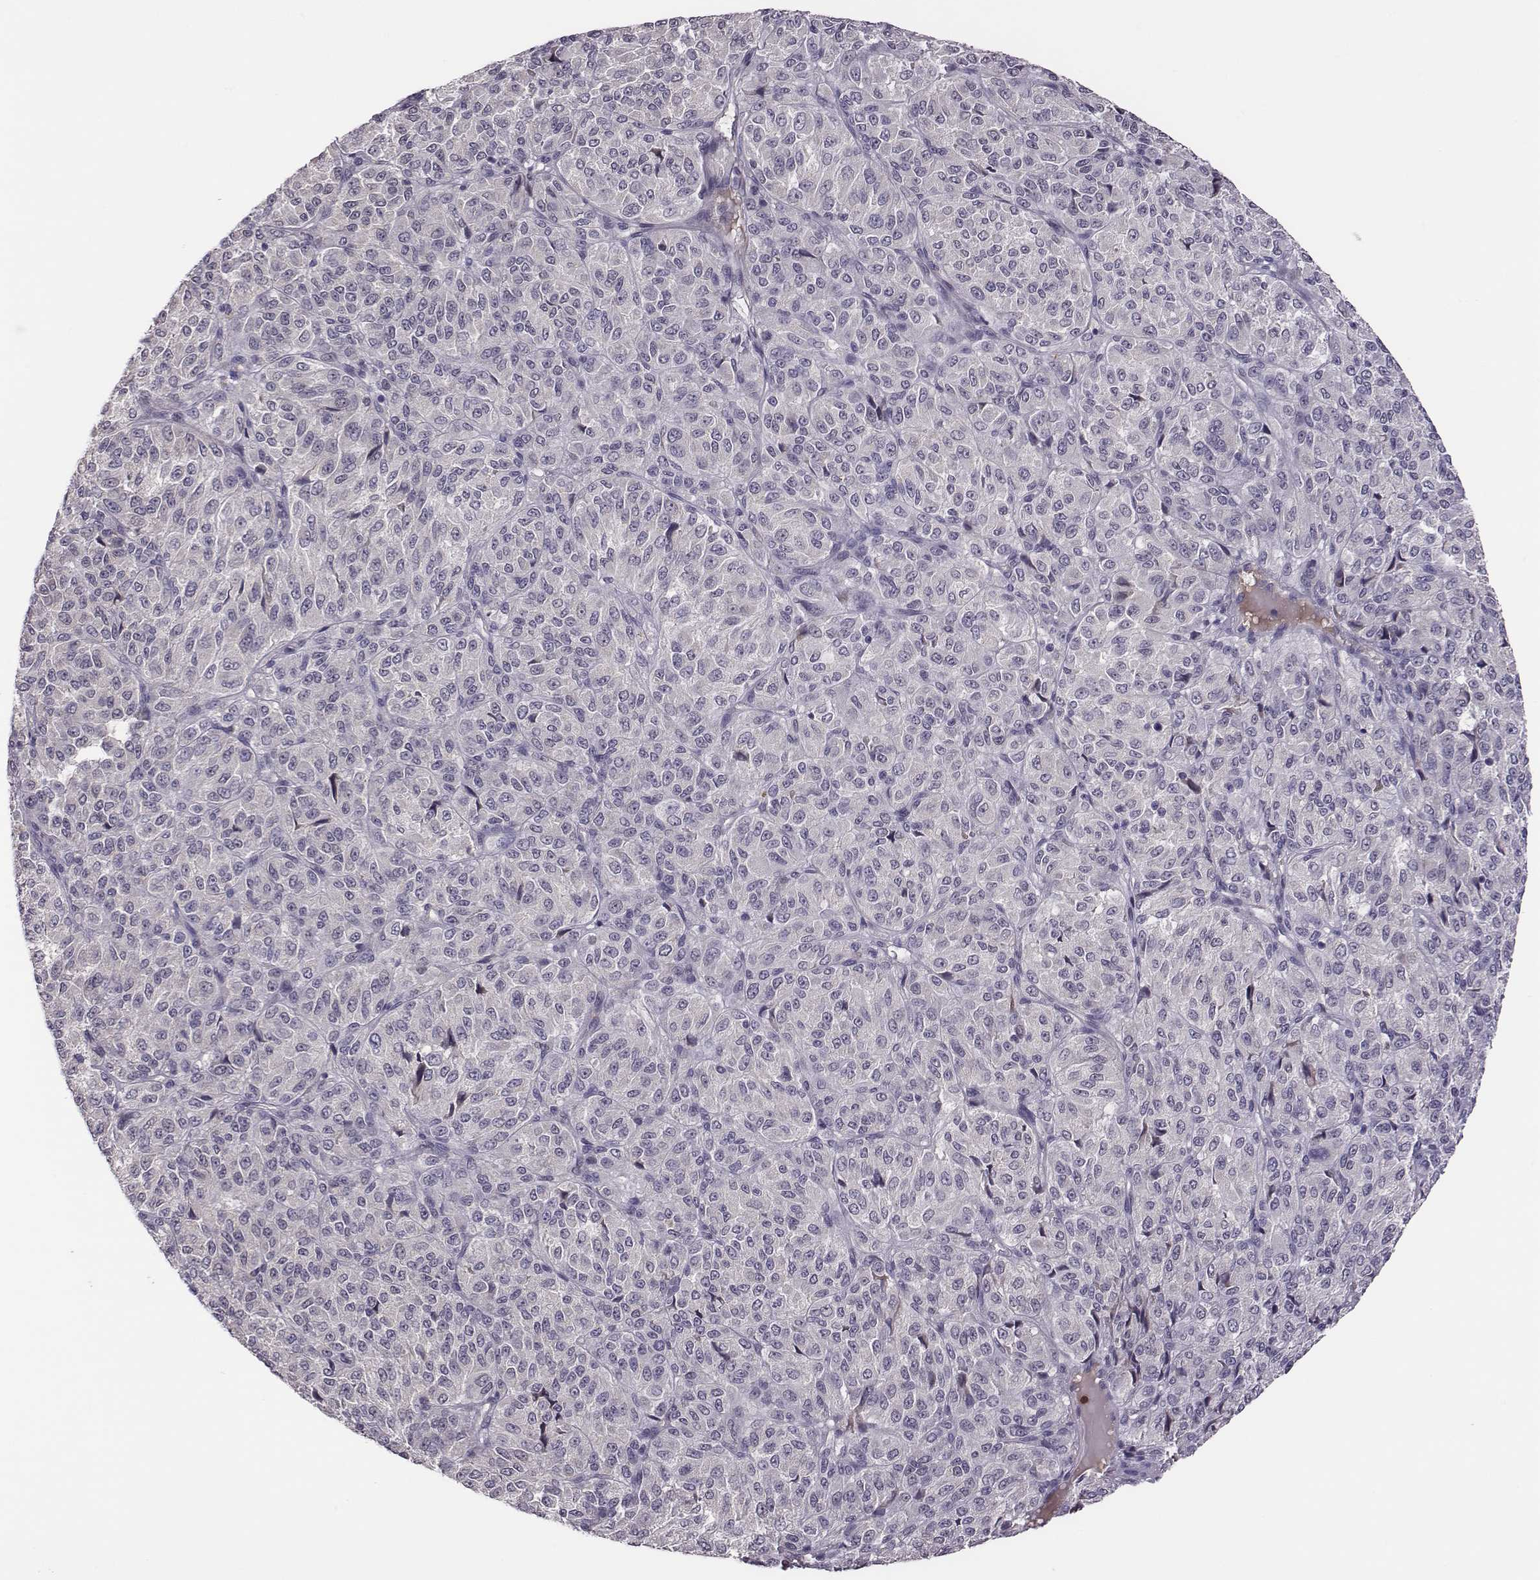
{"staining": {"intensity": "negative", "quantity": "none", "location": "none"}, "tissue": "melanoma", "cell_type": "Tumor cells", "image_type": "cancer", "snomed": [{"axis": "morphology", "description": "Malignant melanoma, Metastatic site"}, {"axis": "topography", "description": "Brain"}], "caption": "This is a histopathology image of immunohistochemistry (IHC) staining of malignant melanoma (metastatic site), which shows no staining in tumor cells.", "gene": "KMO", "patient": {"sex": "female", "age": 56}}